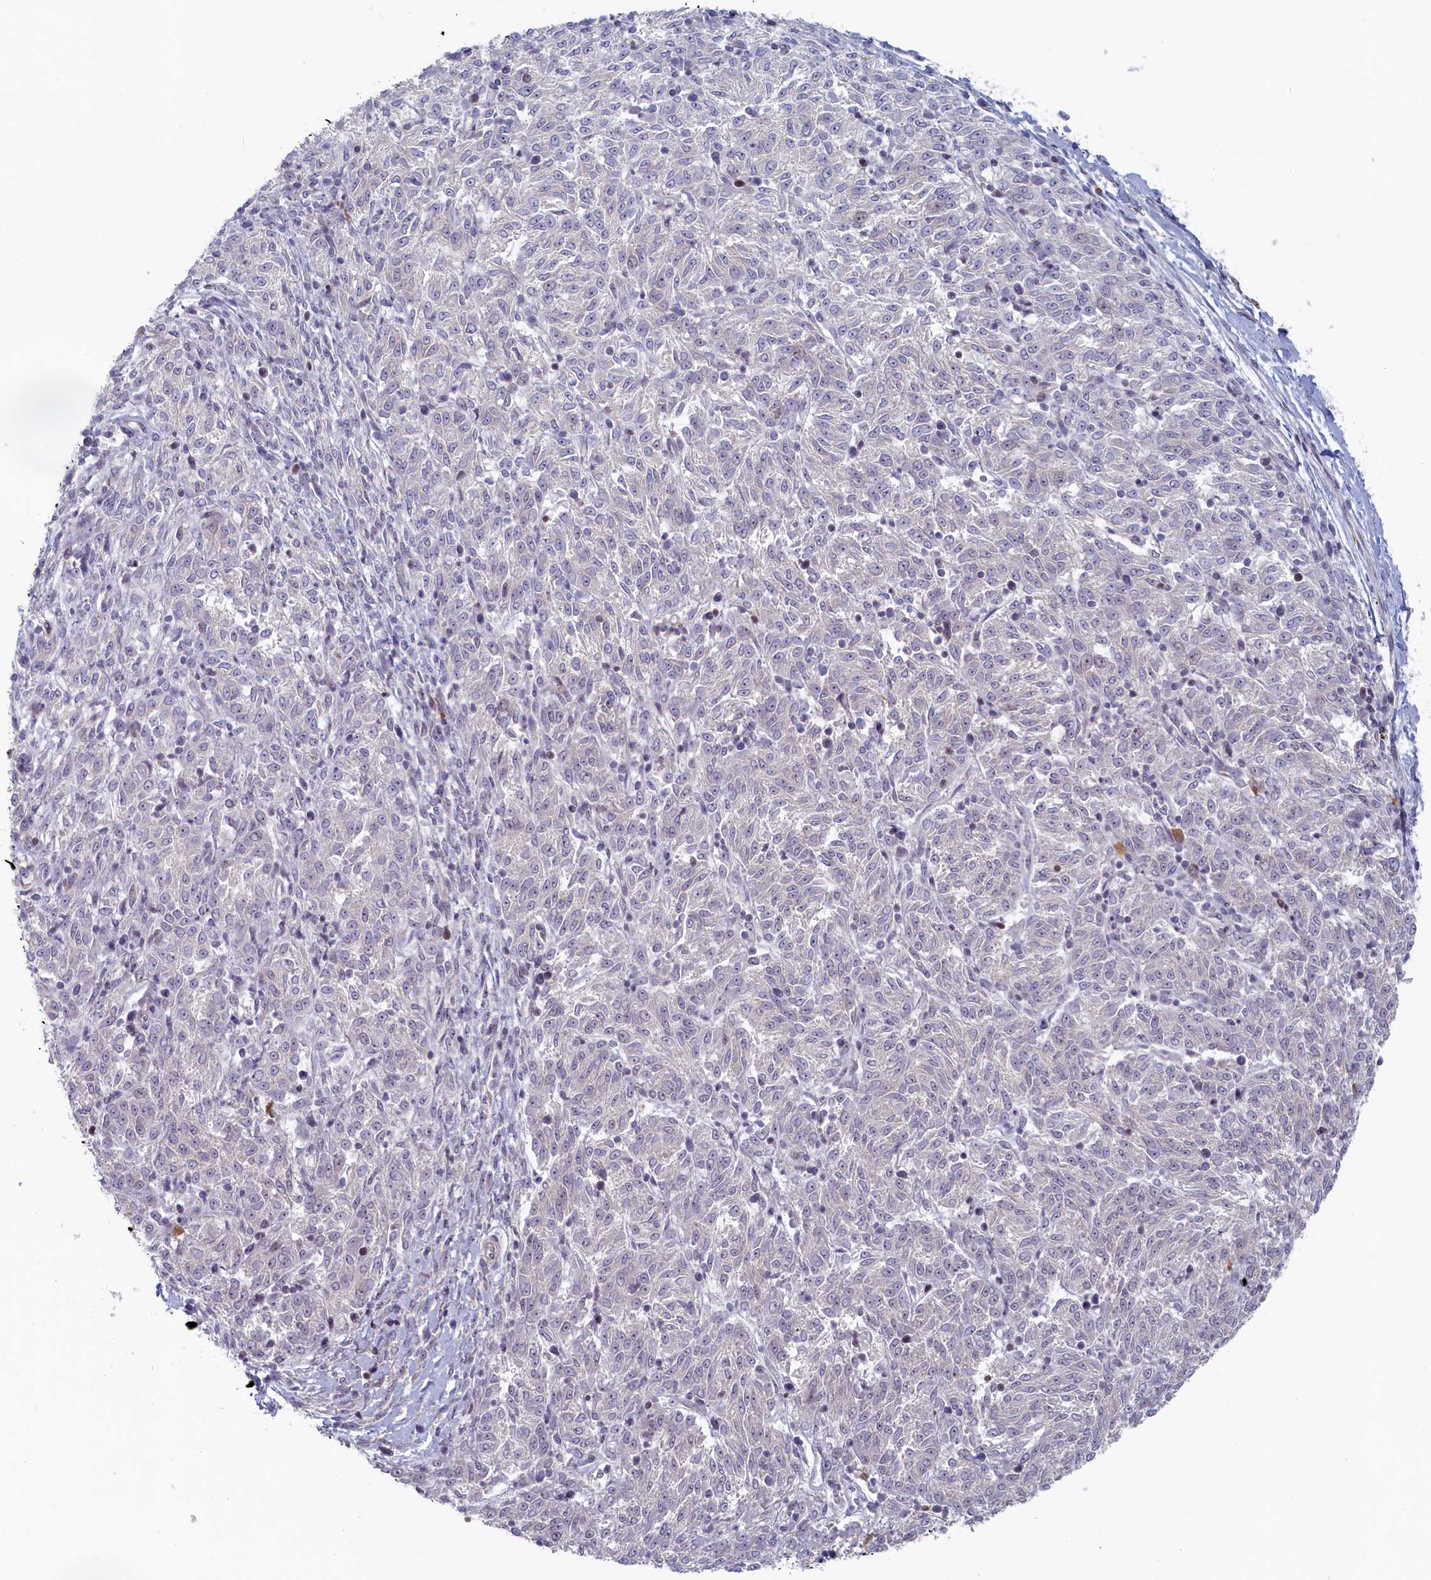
{"staining": {"intensity": "negative", "quantity": "none", "location": "none"}, "tissue": "melanoma", "cell_type": "Tumor cells", "image_type": "cancer", "snomed": [{"axis": "morphology", "description": "Malignant melanoma, NOS"}, {"axis": "topography", "description": "Skin"}], "caption": "Melanoma was stained to show a protein in brown. There is no significant expression in tumor cells.", "gene": "INTS4", "patient": {"sex": "female", "age": 72}}